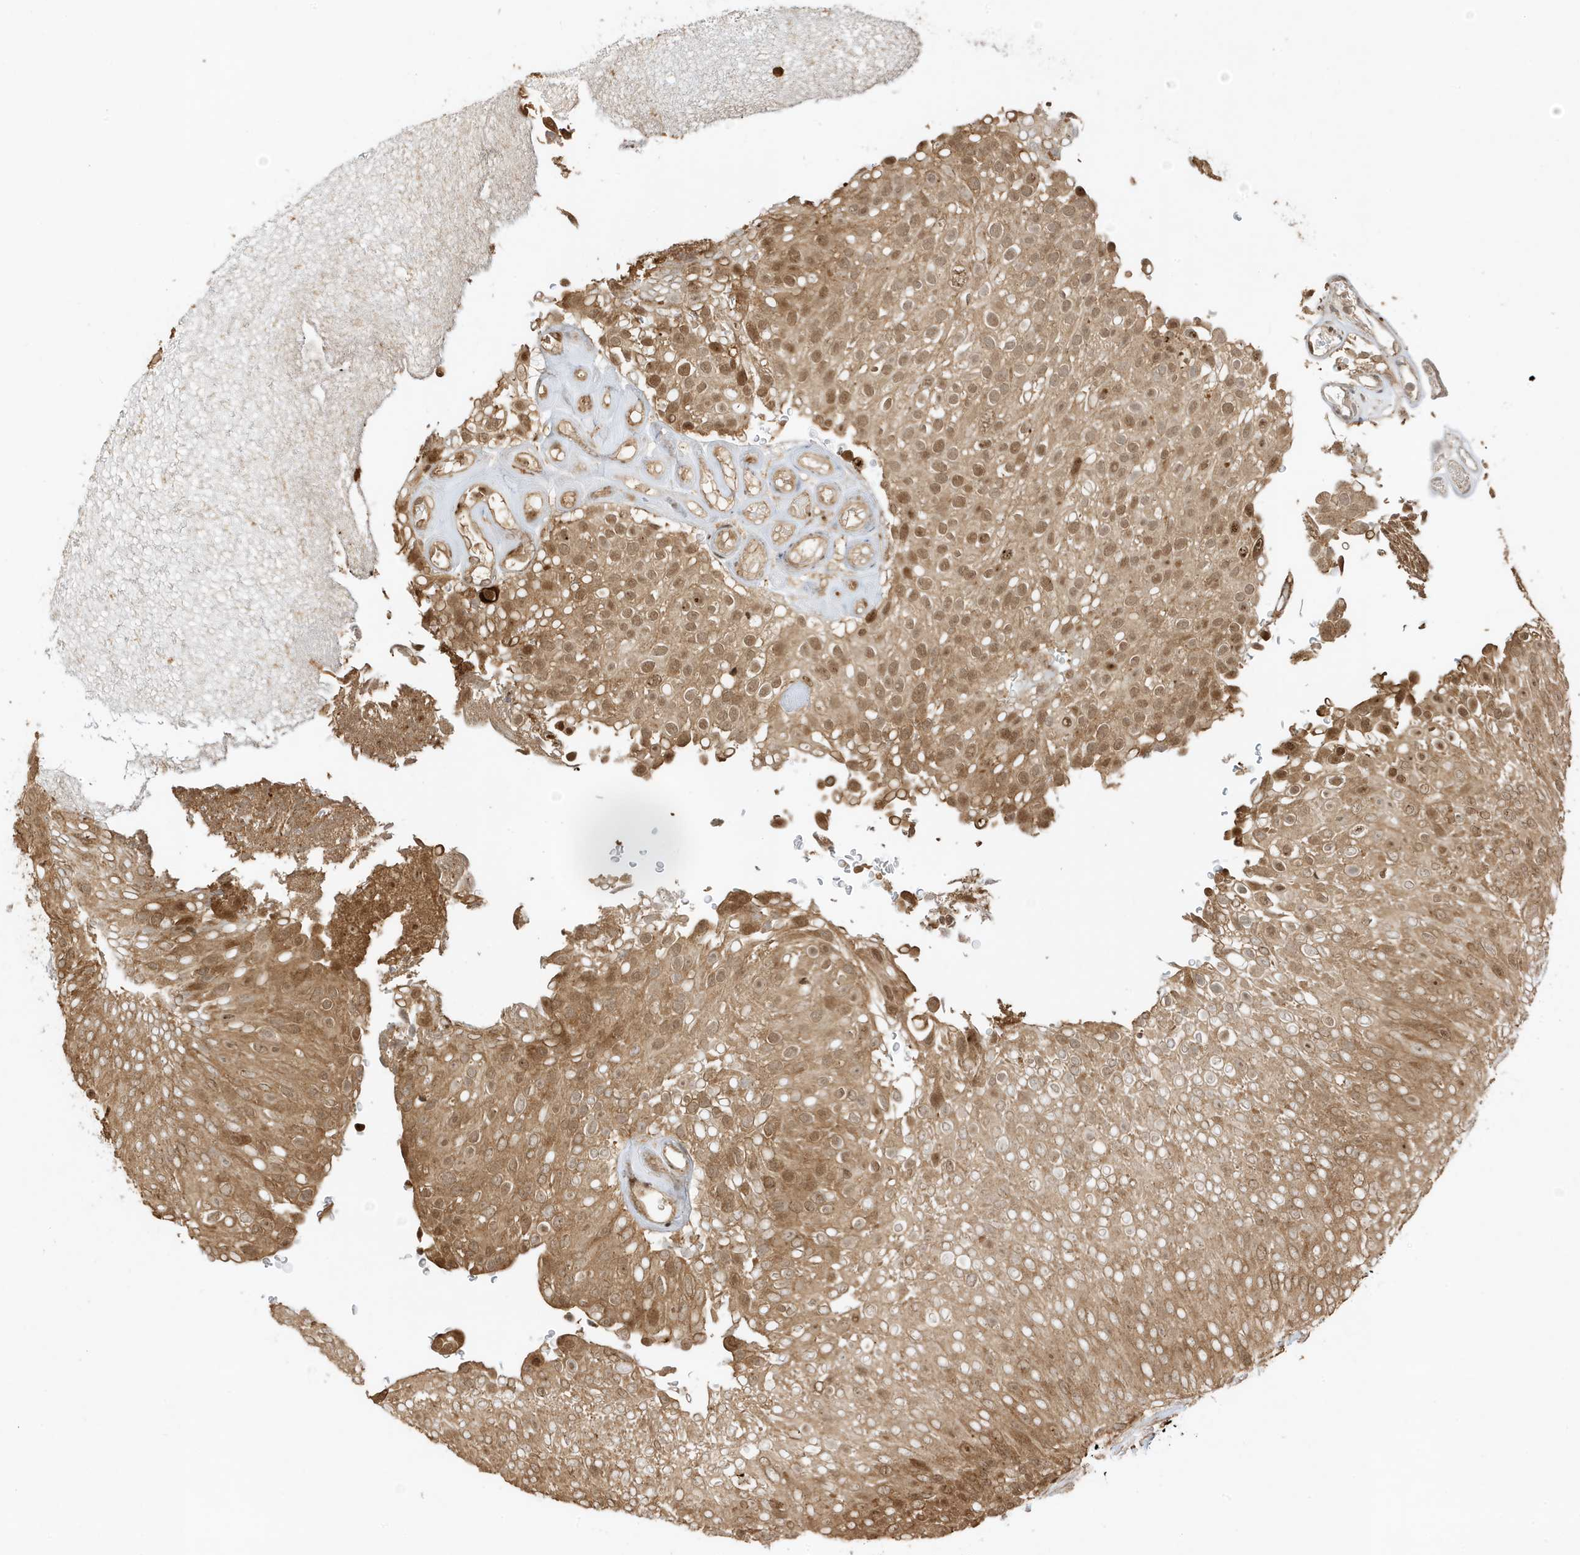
{"staining": {"intensity": "moderate", "quantity": ">75%", "location": "cytoplasmic/membranous,nuclear"}, "tissue": "urothelial cancer", "cell_type": "Tumor cells", "image_type": "cancer", "snomed": [{"axis": "morphology", "description": "Urothelial carcinoma, Low grade"}, {"axis": "topography", "description": "Urinary bladder"}], "caption": "There is medium levels of moderate cytoplasmic/membranous and nuclear expression in tumor cells of urothelial cancer, as demonstrated by immunohistochemical staining (brown color).", "gene": "ZBTB41", "patient": {"sex": "male", "age": 78}}